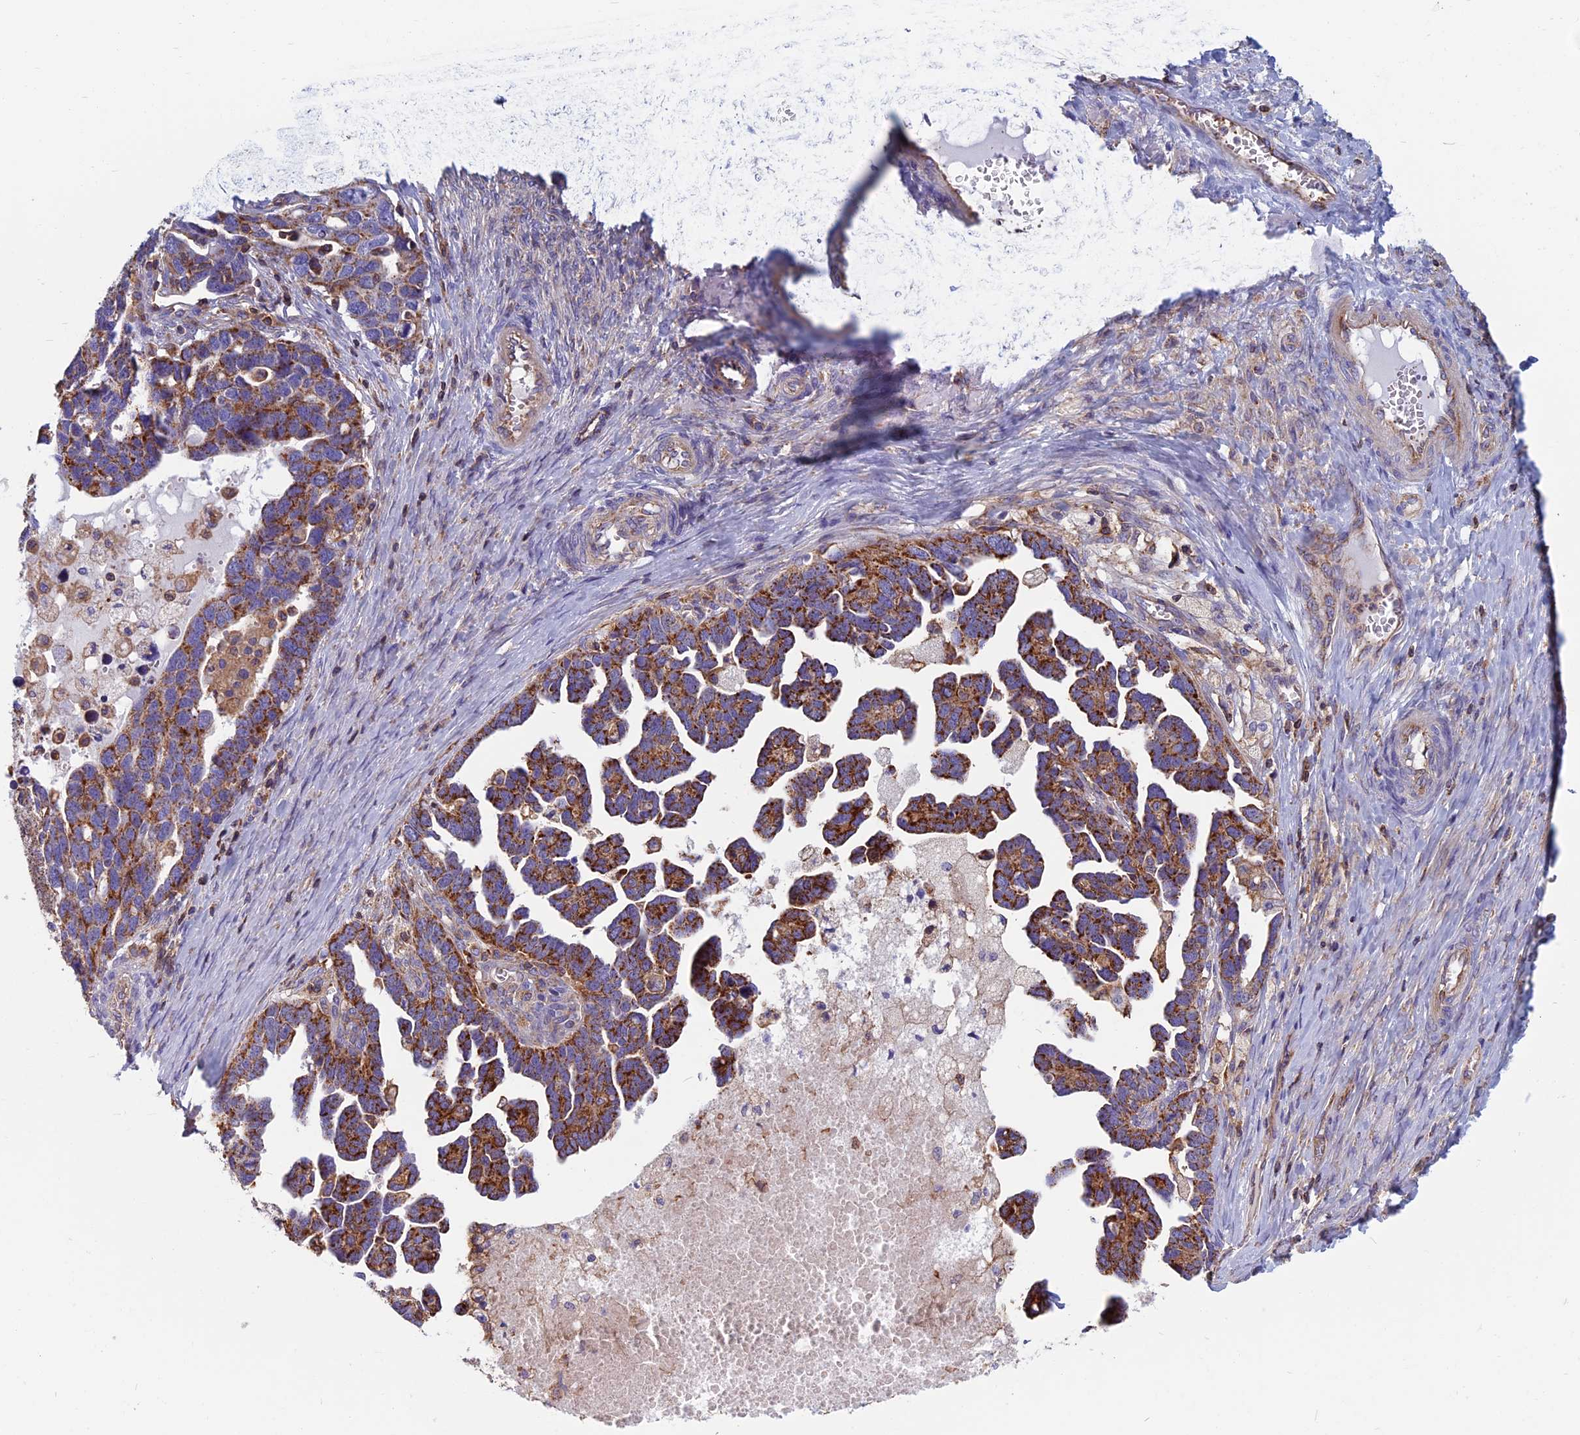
{"staining": {"intensity": "strong", "quantity": ">75%", "location": "cytoplasmic/membranous"}, "tissue": "ovarian cancer", "cell_type": "Tumor cells", "image_type": "cancer", "snomed": [{"axis": "morphology", "description": "Cystadenocarcinoma, serous, NOS"}, {"axis": "topography", "description": "Ovary"}], "caption": "Brown immunohistochemical staining in human ovarian cancer shows strong cytoplasmic/membranous staining in about >75% of tumor cells.", "gene": "HSD17B8", "patient": {"sex": "female", "age": 54}}